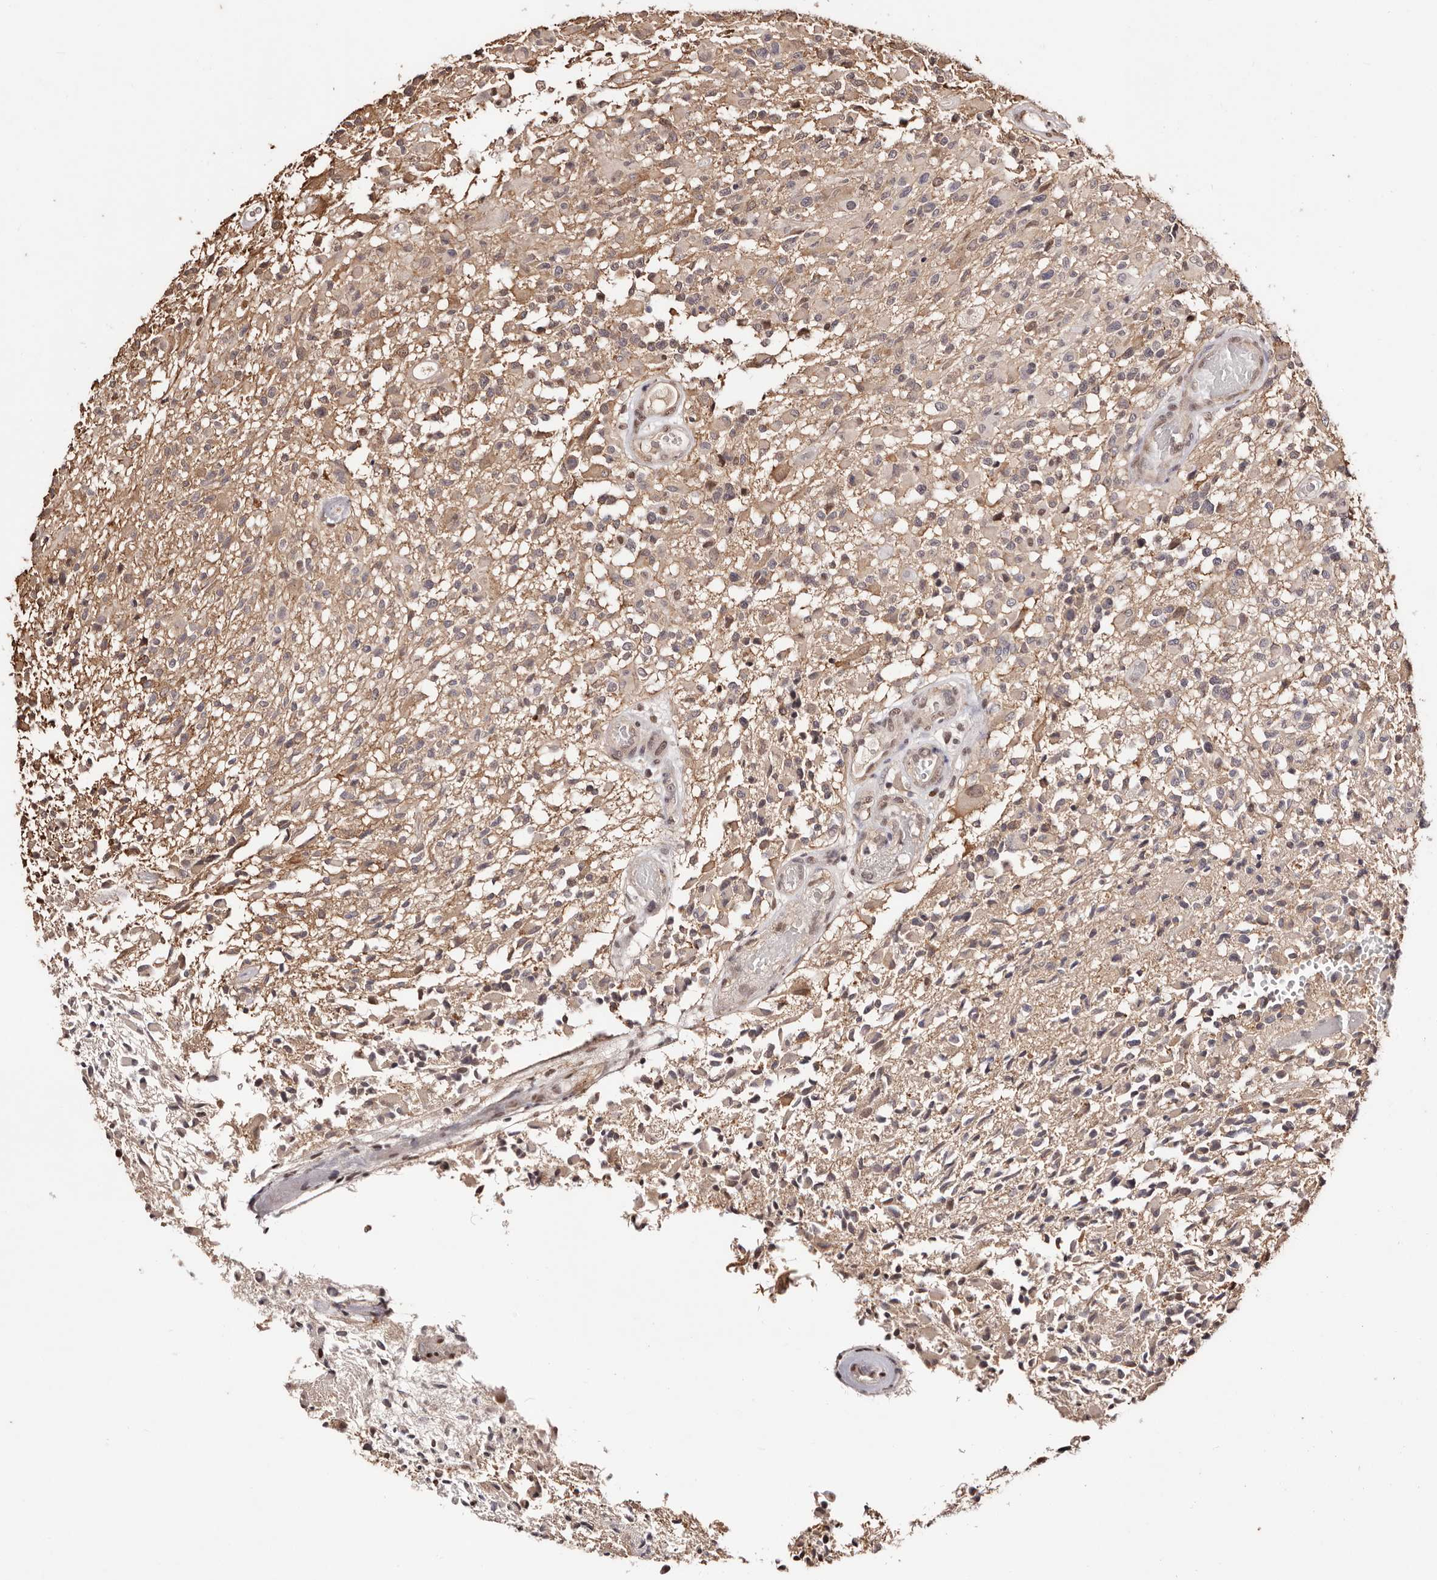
{"staining": {"intensity": "weak", "quantity": "<25%", "location": "cytoplasmic/membranous"}, "tissue": "glioma", "cell_type": "Tumor cells", "image_type": "cancer", "snomed": [{"axis": "morphology", "description": "Glioma, malignant, High grade"}, {"axis": "morphology", "description": "Glioblastoma, NOS"}, {"axis": "topography", "description": "Brain"}], "caption": "Tumor cells show no significant staining in glioma.", "gene": "BICRAL", "patient": {"sex": "male", "age": 60}}